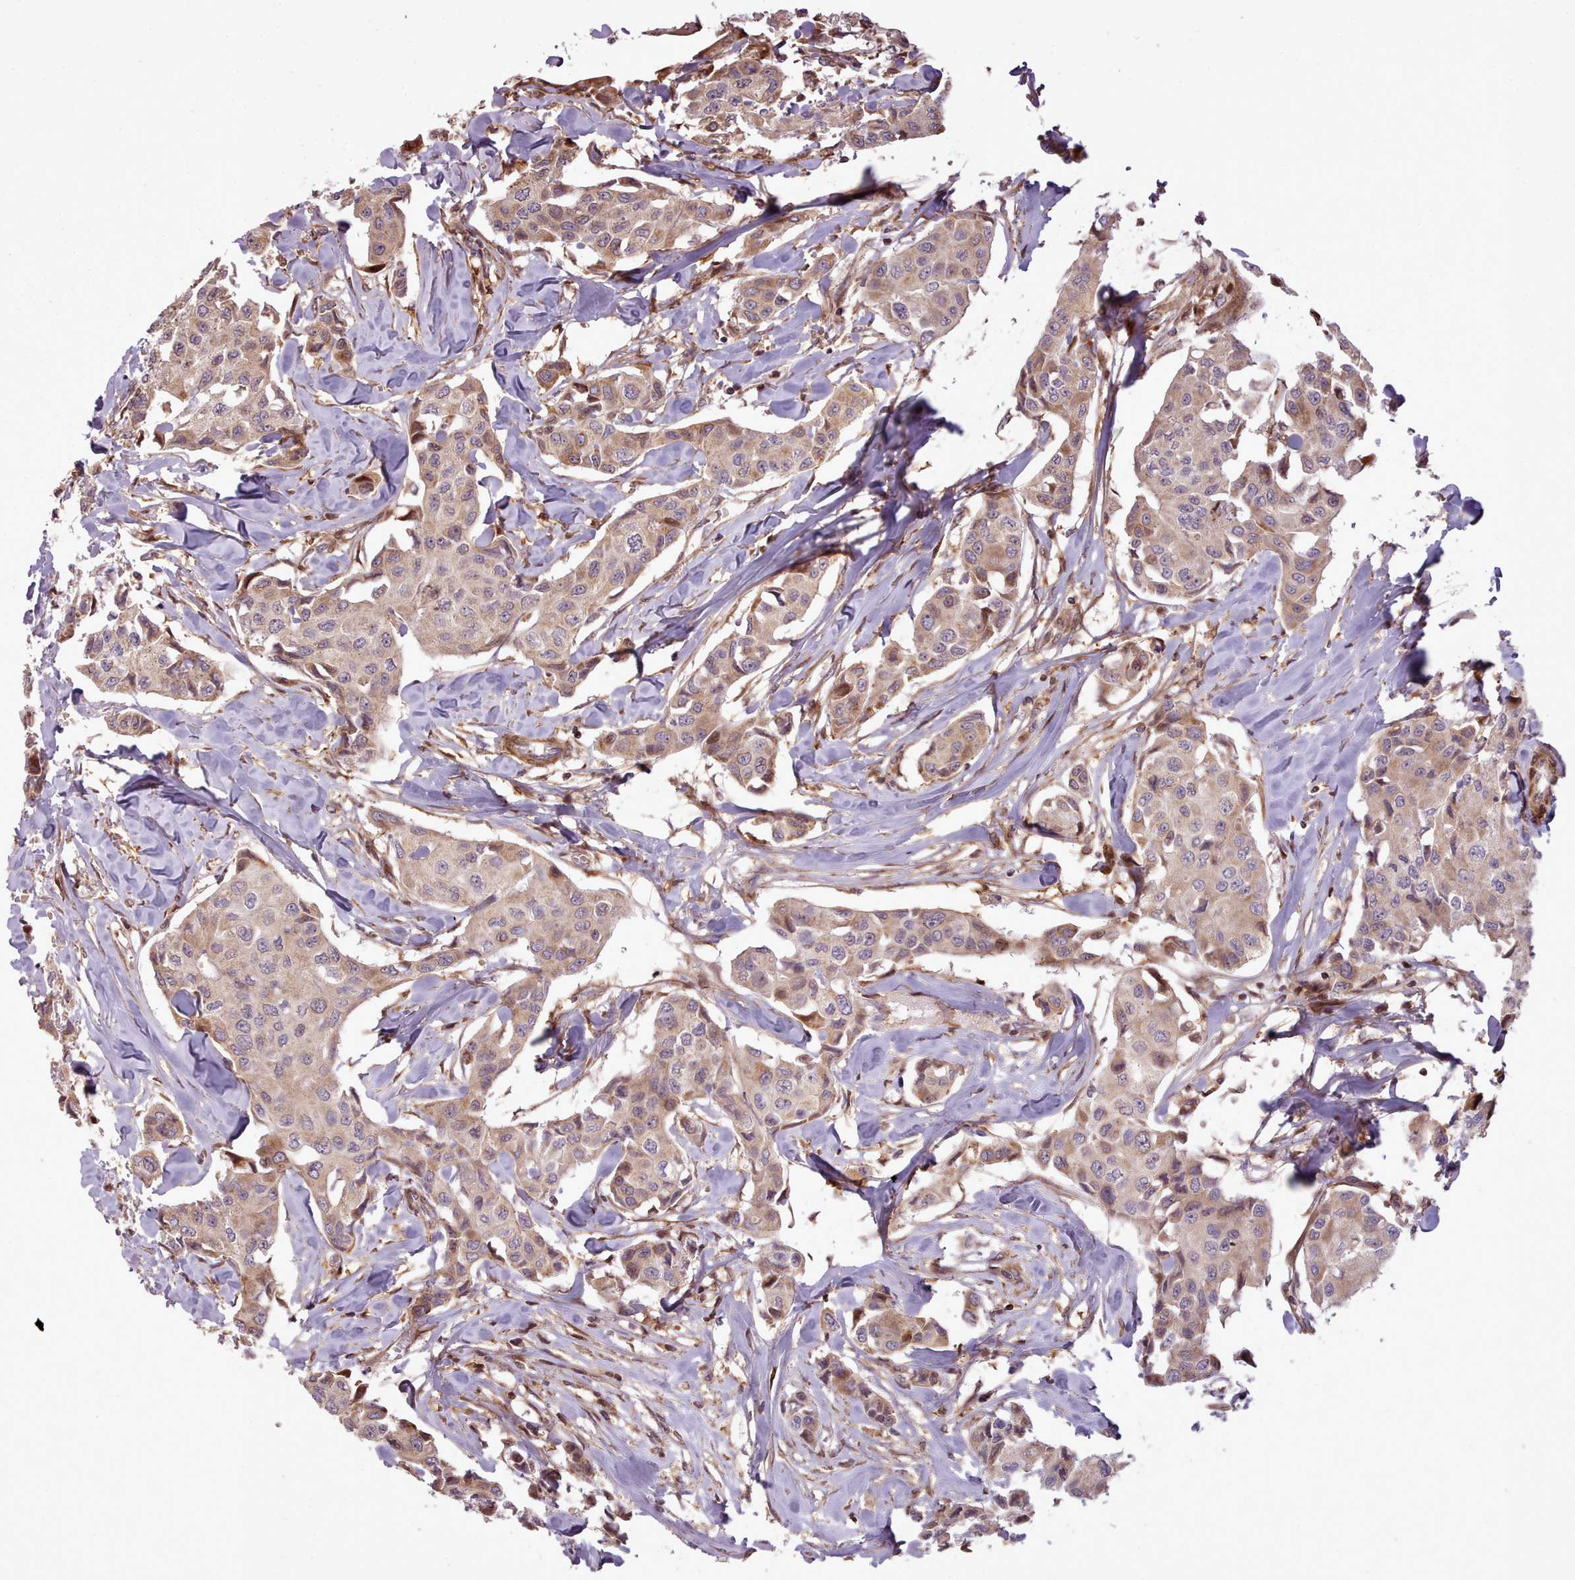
{"staining": {"intensity": "moderate", "quantity": "25%-75%", "location": "cytoplasmic/membranous"}, "tissue": "breast cancer", "cell_type": "Tumor cells", "image_type": "cancer", "snomed": [{"axis": "morphology", "description": "Duct carcinoma"}, {"axis": "topography", "description": "Breast"}], "caption": "The image demonstrates a brown stain indicating the presence of a protein in the cytoplasmic/membranous of tumor cells in breast cancer.", "gene": "NLRP7", "patient": {"sex": "female", "age": 80}}